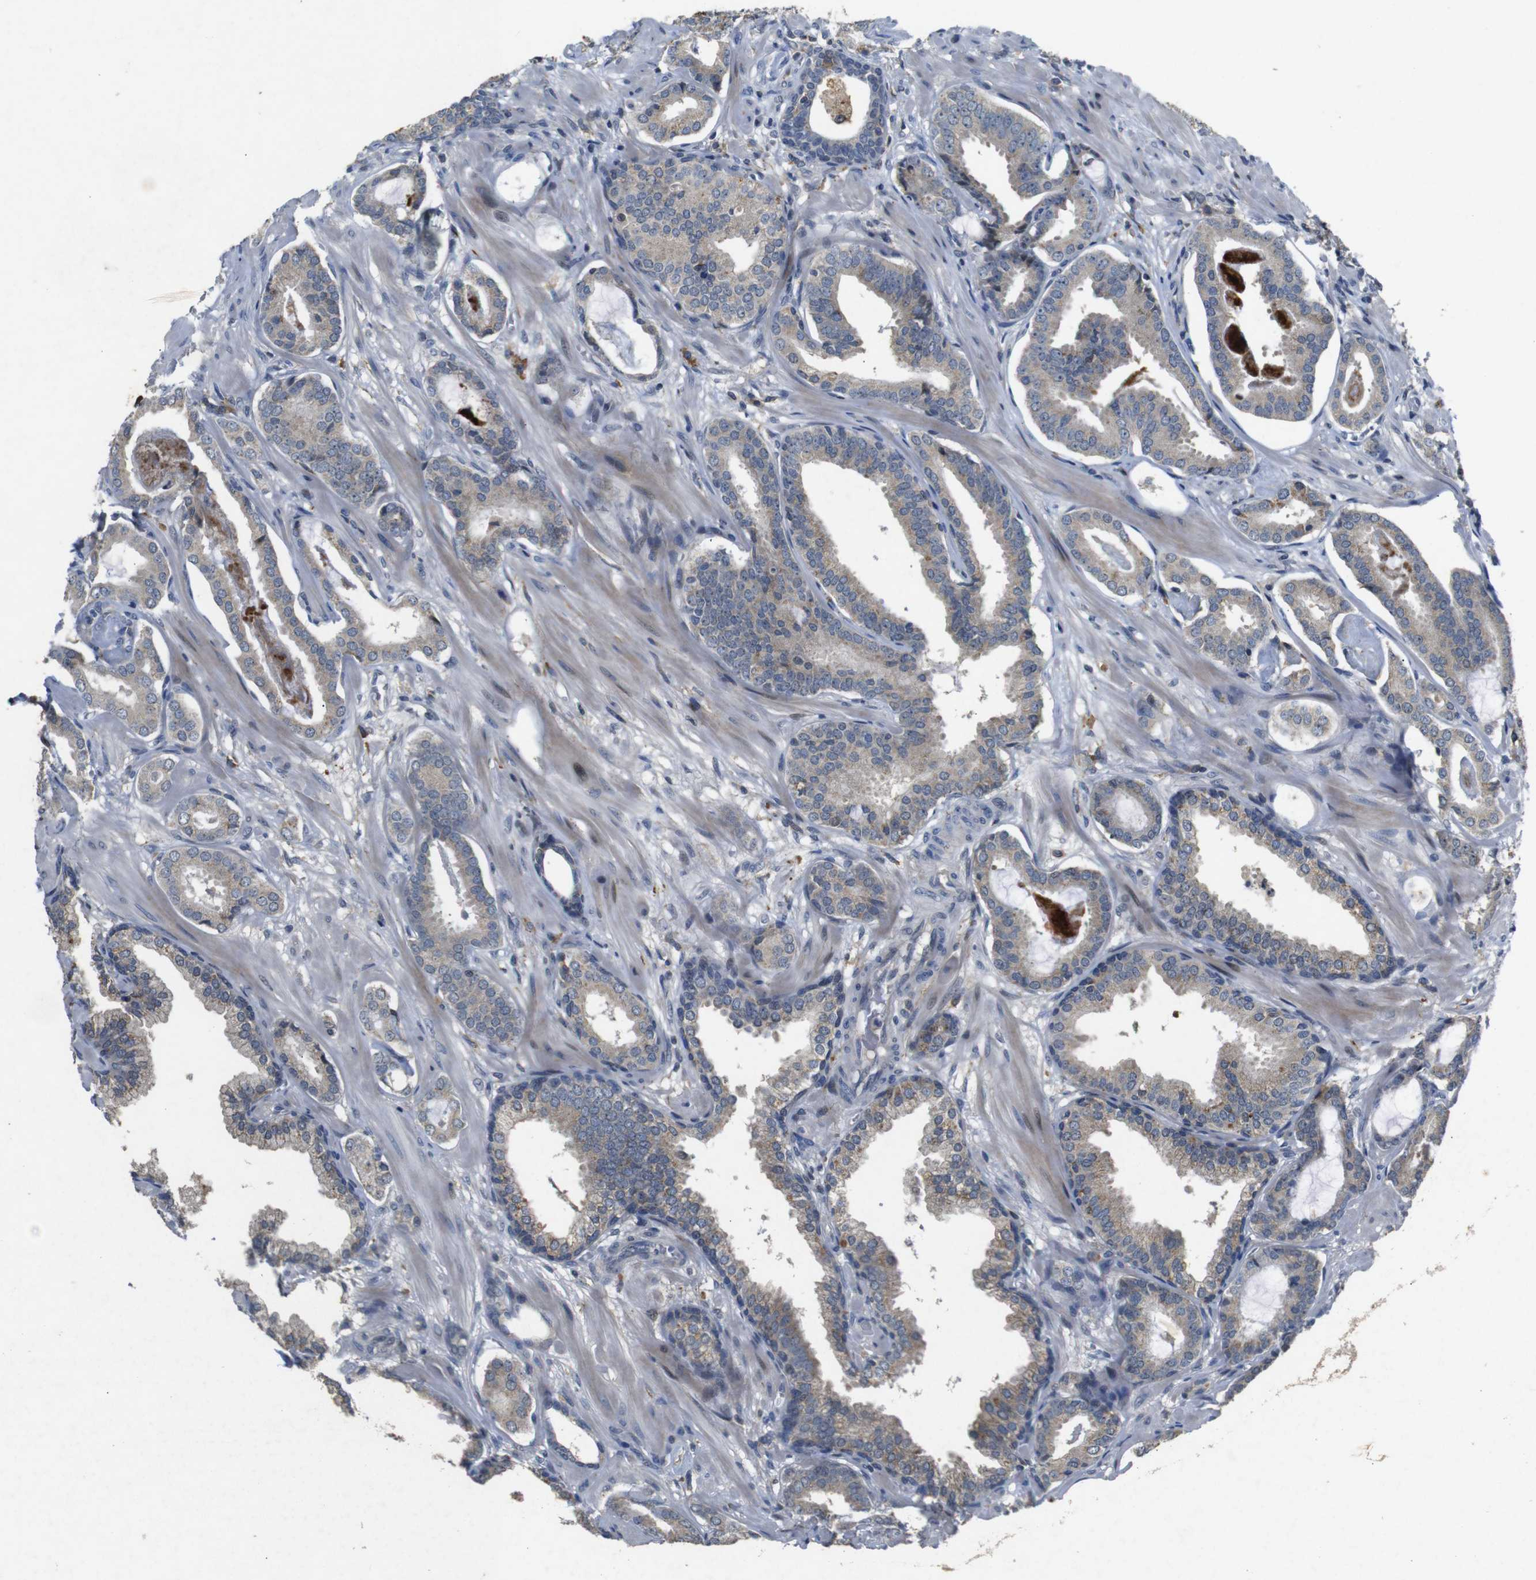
{"staining": {"intensity": "weak", "quantity": "25%-75%", "location": "cytoplasmic/membranous"}, "tissue": "prostate cancer", "cell_type": "Tumor cells", "image_type": "cancer", "snomed": [{"axis": "morphology", "description": "Adenocarcinoma, Low grade"}, {"axis": "topography", "description": "Prostate"}], "caption": "Approximately 25%-75% of tumor cells in human prostate cancer show weak cytoplasmic/membranous protein positivity as visualized by brown immunohistochemical staining.", "gene": "MAGI2", "patient": {"sex": "male", "age": 53}}